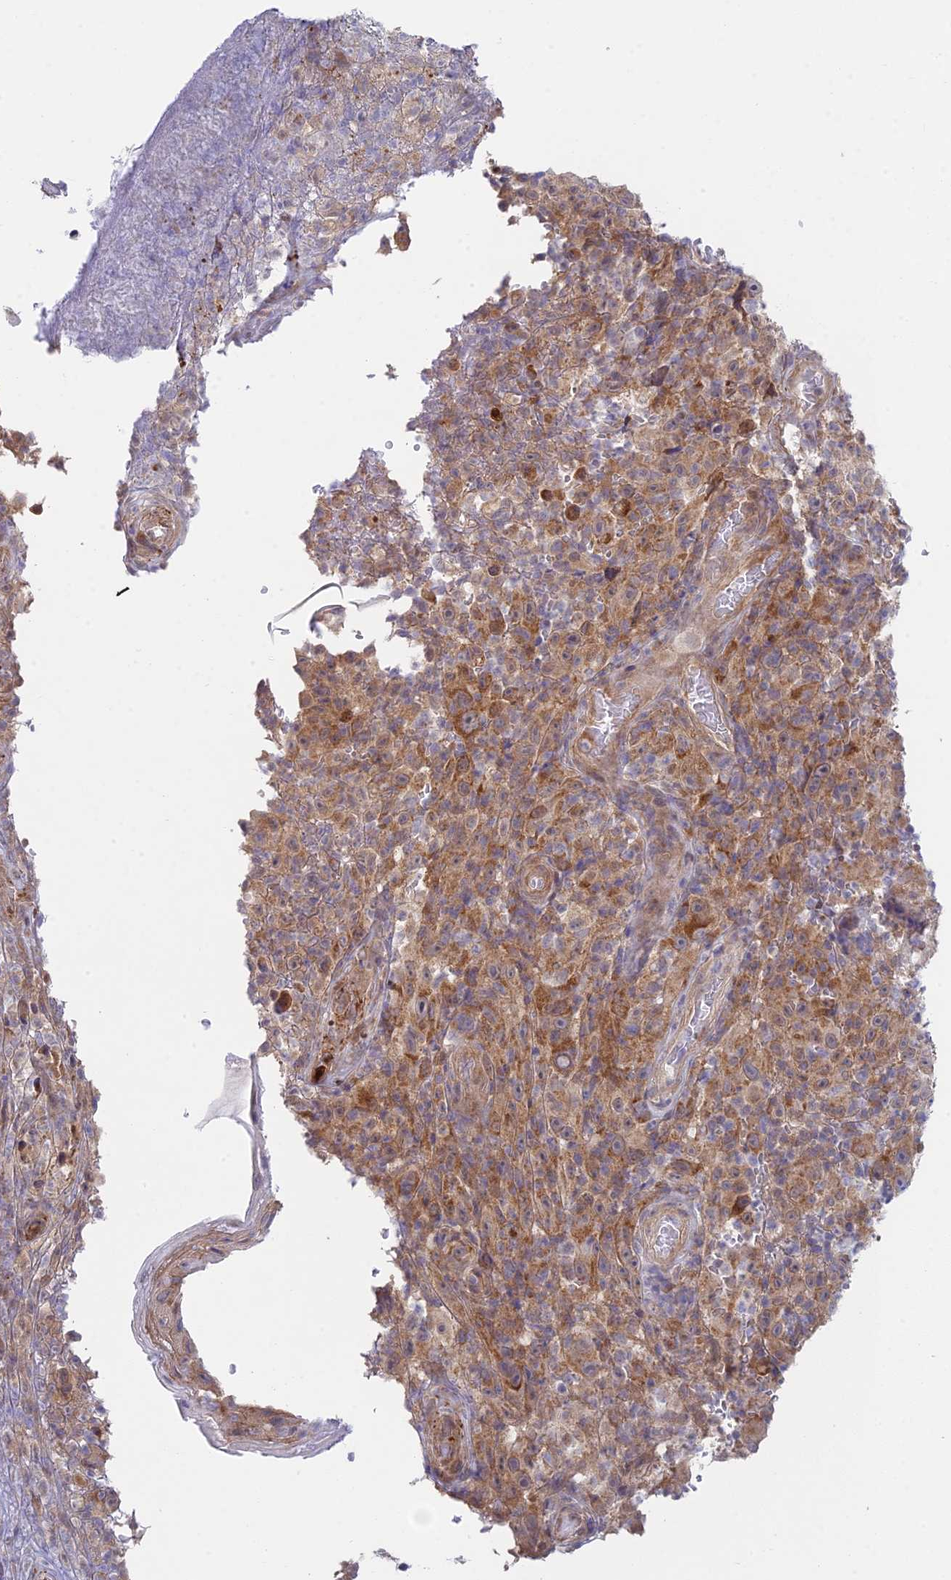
{"staining": {"intensity": "moderate", "quantity": ">75%", "location": "cytoplasmic/membranous"}, "tissue": "melanoma", "cell_type": "Tumor cells", "image_type": "cancer", "snomed": [{"axis": "morphology", "description": "Malignant melanoma, NOS"}, {"axis": "topography", "description": "Skin"}], "caption": "Melanoma stained with a protein marker displays moderate staining in tumor cells.", "gene": "INCA1", "patient": {"sex": "female", "age": 82}}